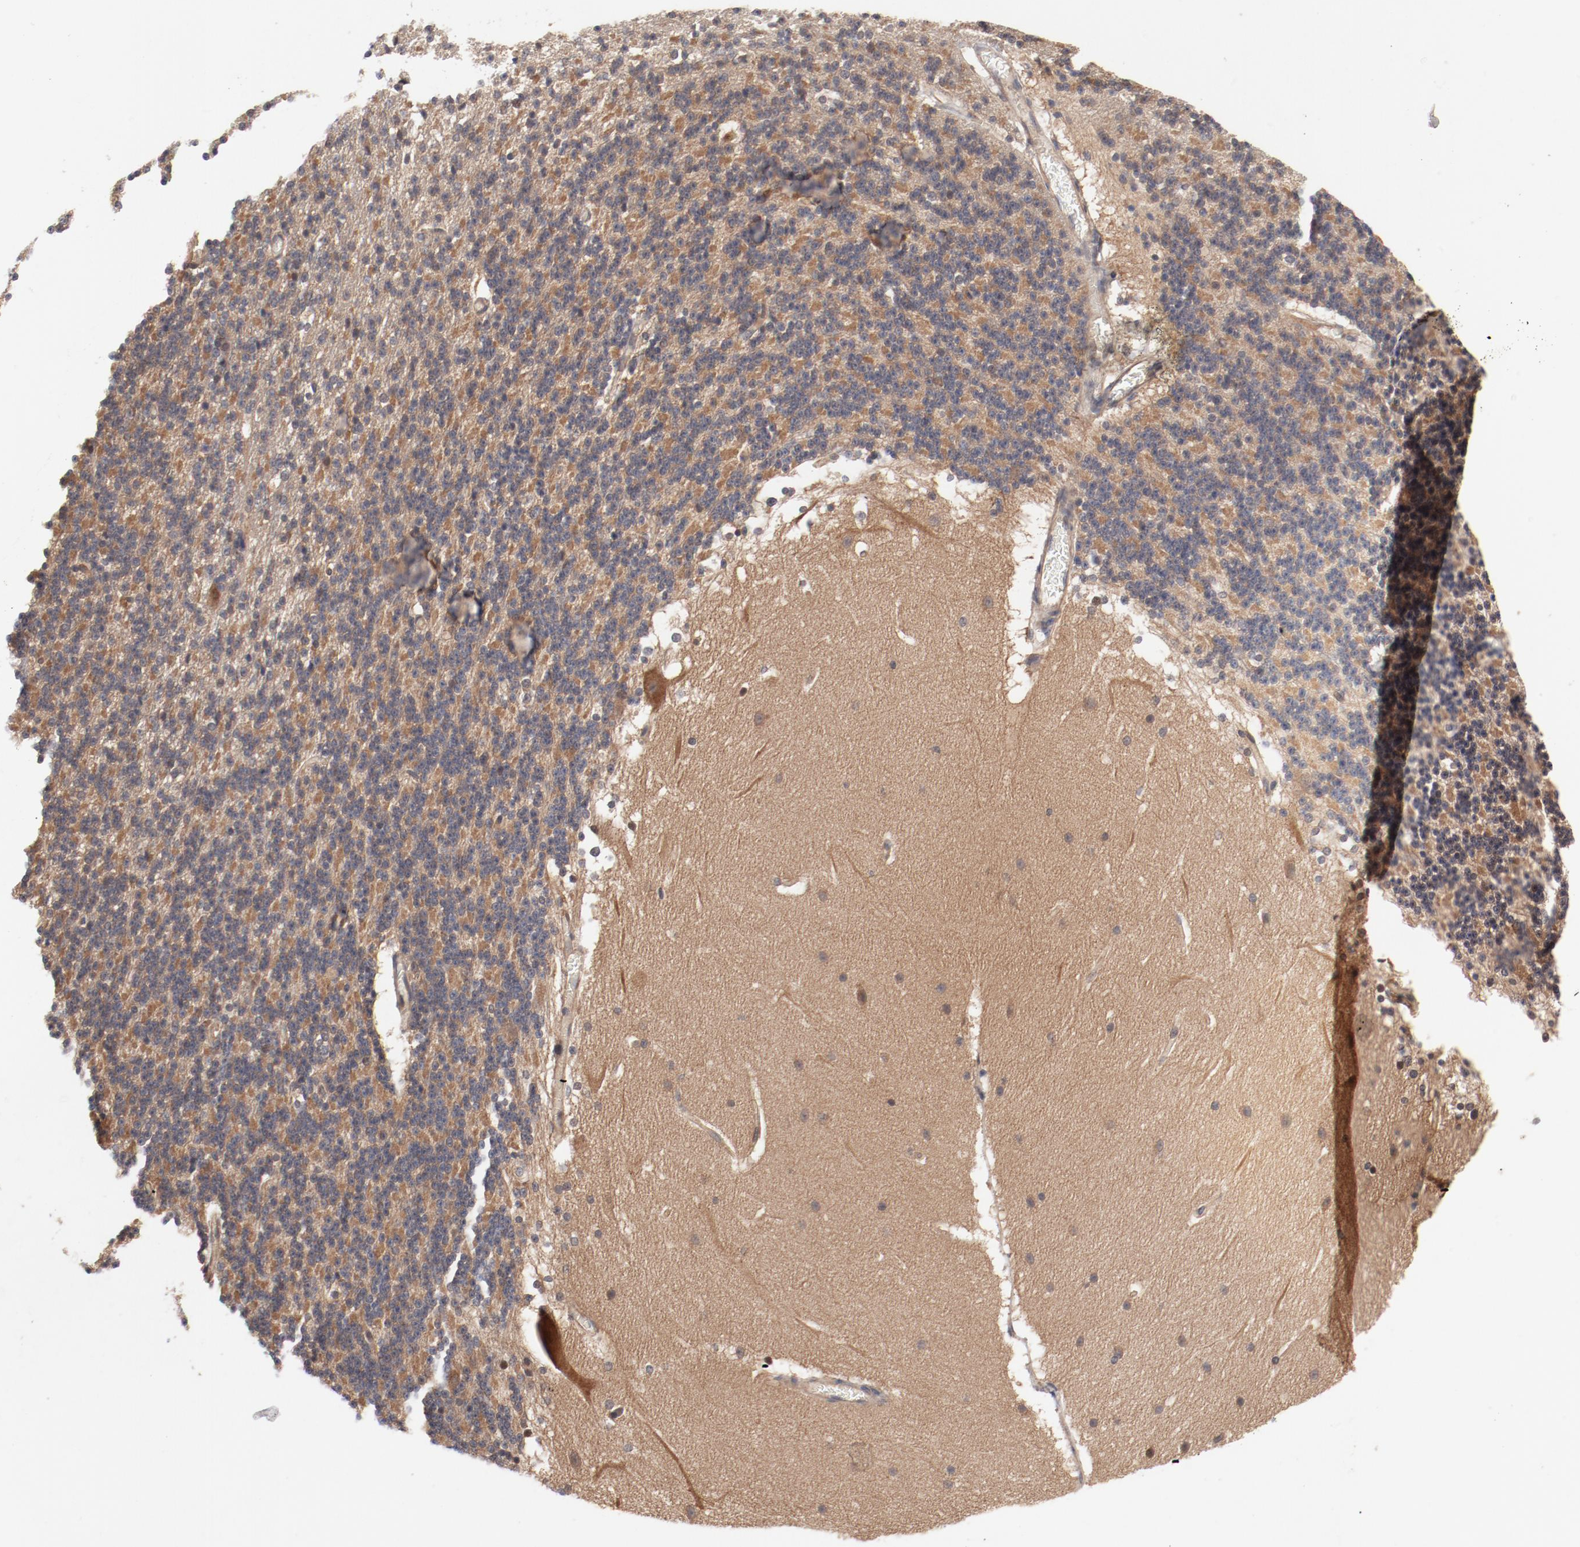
{"staining": {"intensity": "negative", "quantity": "none", "location": "none"}, "tissue": "cerebellum", "cell_type": "Cells in granular layer", "image_type": "normal", "snomed": [{"axis": "morphology", "description": "Normal tissue, NOS"}, {"axis": "topography", "description": "Cerebellum"}], "caption": "There is no significant expression in cells in granular layer of cerebellum. (Stains: DAB immunohistochemistry with hematoxylin counter stain, Microscopy: brightfield microscopy at high magnification).", "gene": "PITPNM2", "patient": {"sex": "female", "age": 19}}